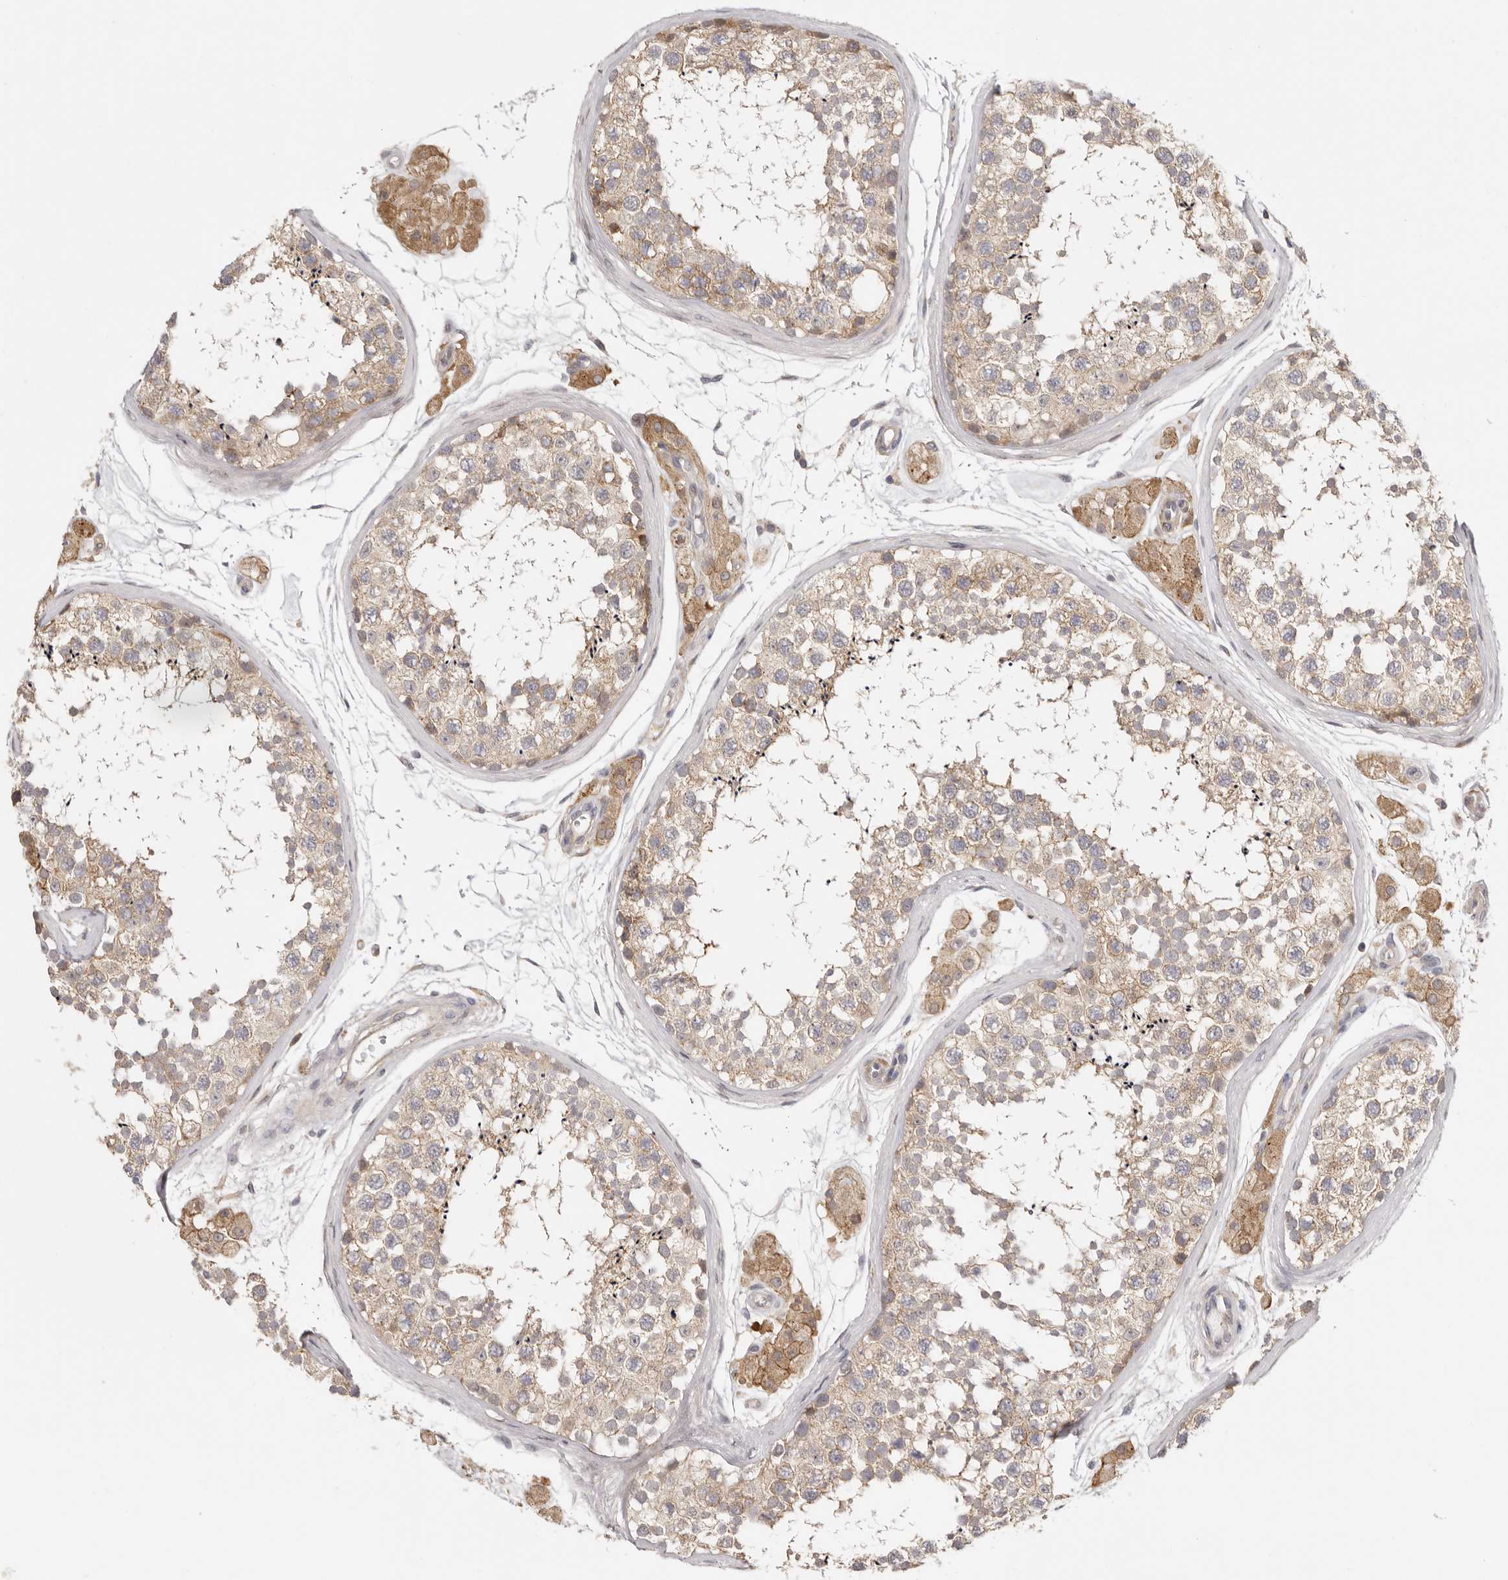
{"staining": {"intensity": "weak", "quantity": ">75%", "location": "cytoplasmic/membranous"}, "tissue": "testis", "cell_type": "Cells in seminiferous ducts", "image_type": "normal", "snomed": [{"axis": "morphology", "description": "Normal tissue, NOS"}, {"axis": "topography", "description": "Testis"}], "caption": "Testis stained for a protein (brown) demonstrates weak cytoplasmic/membranous positive staining in about >75% of cells in seminiferous ducts.", "gene": "MSRB2", "patient": {"sex": "male", "age": 56}}